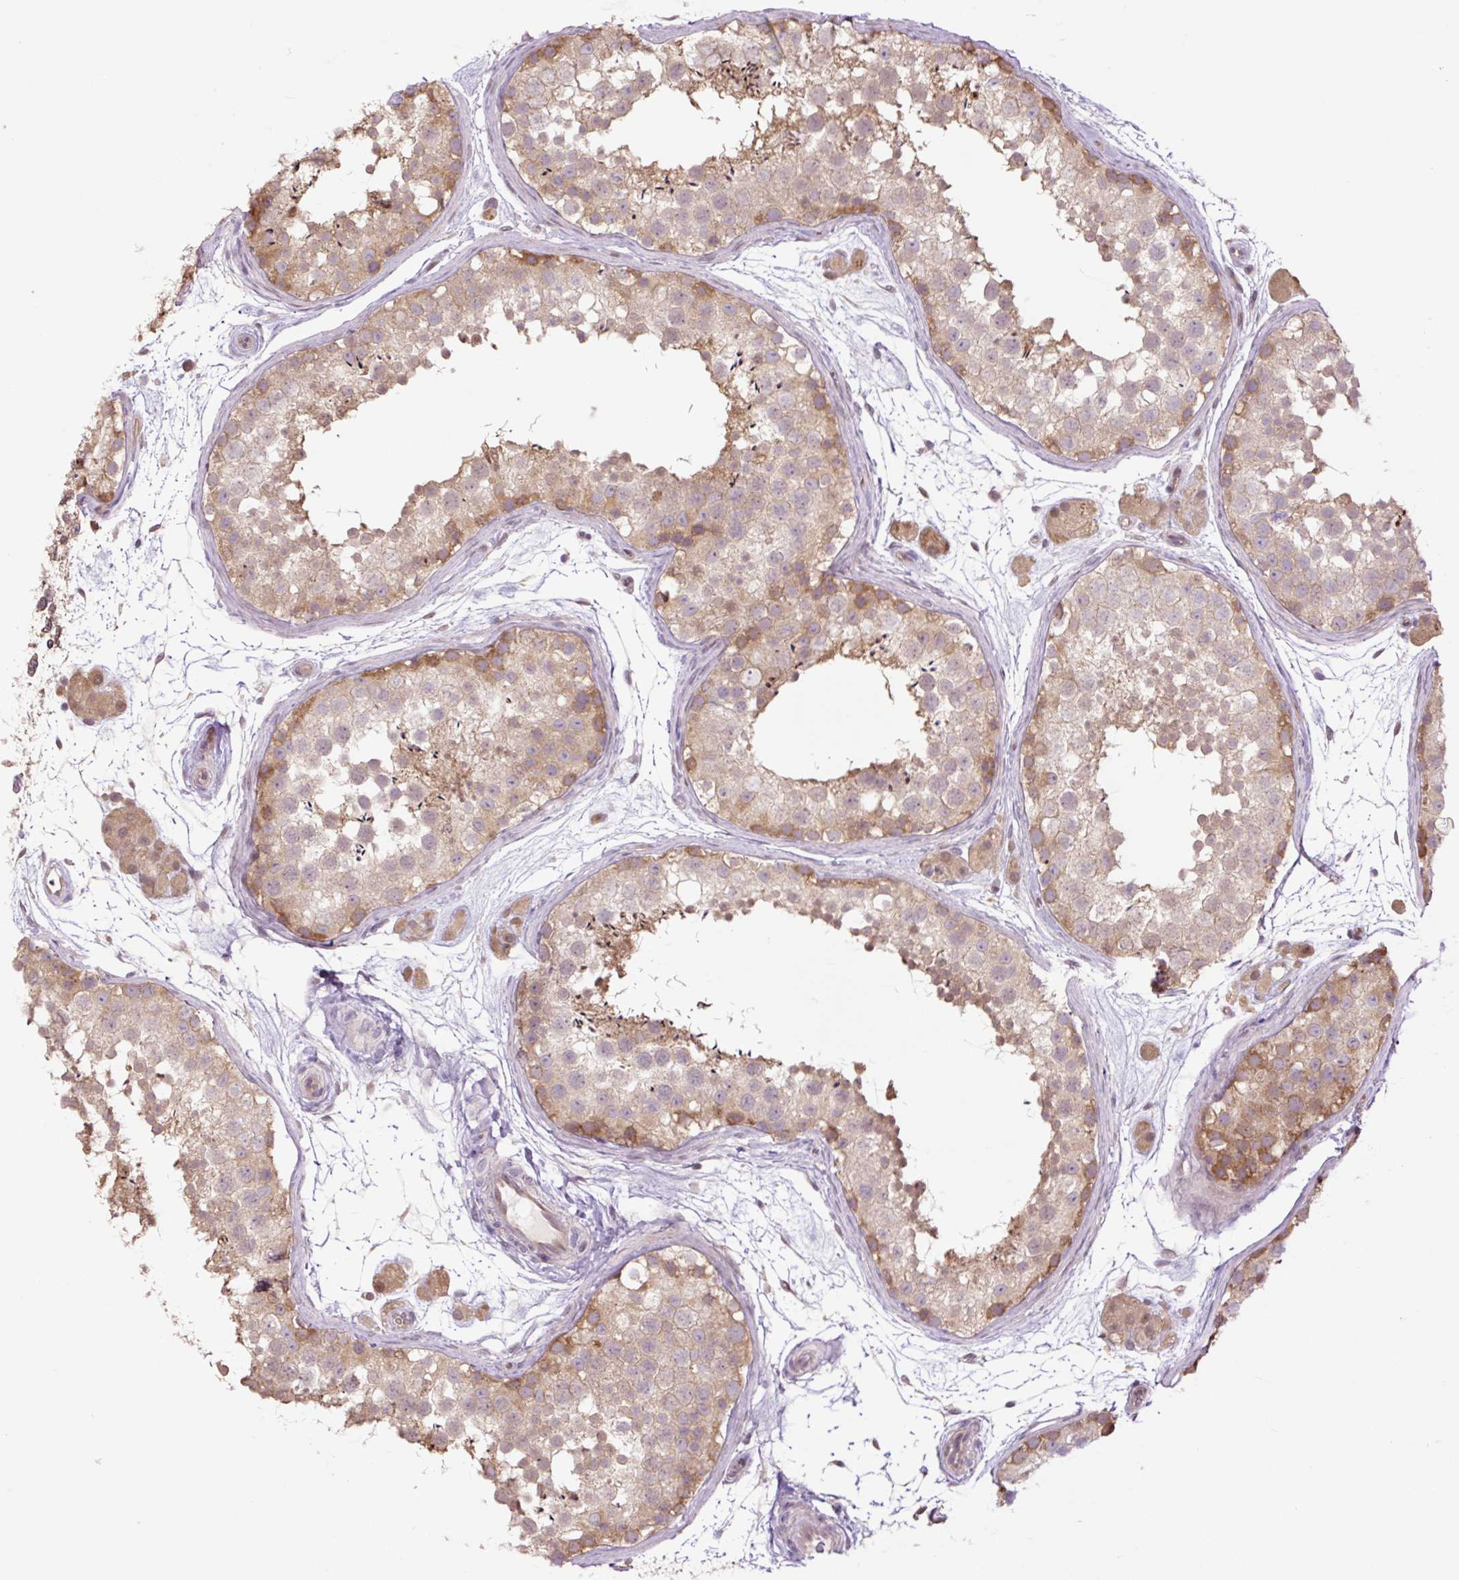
{"staining": {"intensity": "moderate", "quantity": "25%-75%", "location": "cytoplasmic/membranous,nuclear"}, "tissue": "testis", "cell_type": "Cells in seminiferous ducts", "image_type": "normal", "snomed": [{"axis": "morphology", "description": "Normal tissue, NOS"}, {"axis": "topography", "description": "Testis"}], "caption": "High-power microscopy captured an immunohistochemistry (IHC) photomicrograph of benign testis, revealing moderate cytoplasmic/membranous,nuclear expression in approximately 25%-75% of cells in seminiferous ducts. (Brightfield microscopy of DAB IHC at high magnification).", "gene": "TPT1", "patient": {"sex": "male", "age": 41}}